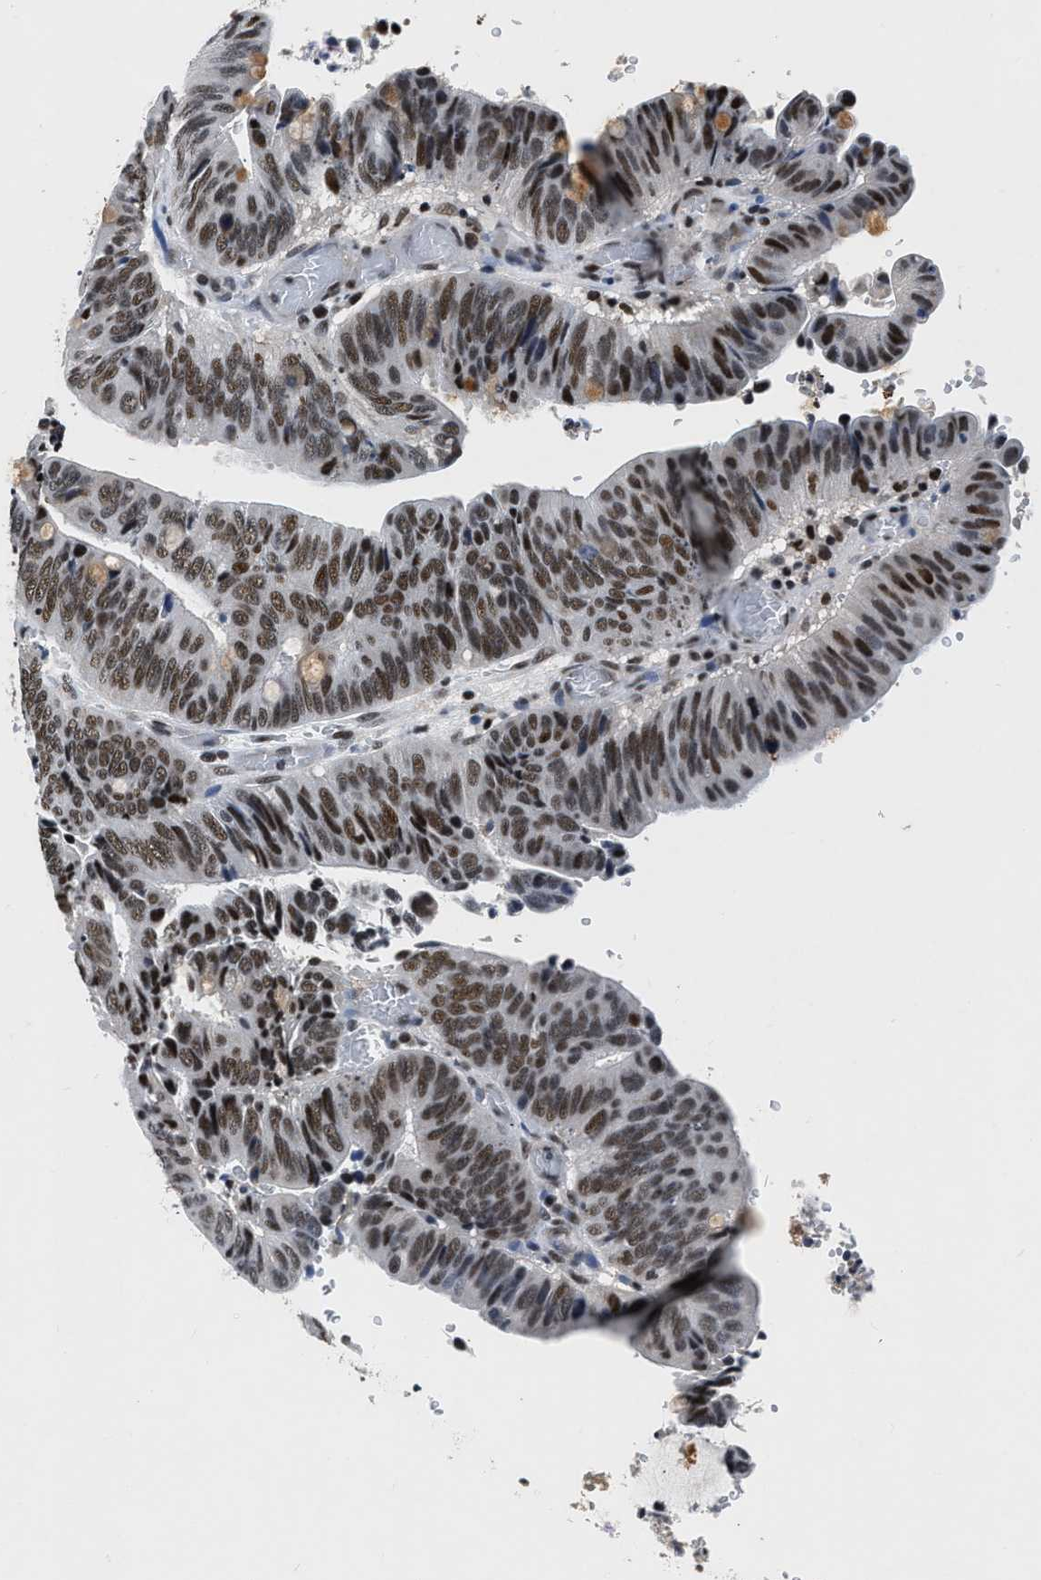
{"staining": {"intensity": "moderate", "quantity": ">75%", "location": "nuclear"}, "tissue": "colorectal cancer", "cell_type": "Tumor cells", "image_type": "cancer", "snomed": [{"axis": "morphology", "description": "Normal tissue, NOS"}, {"axis": "morphology", "description": "Adenocarcinoma, NOS"}, {"axis": "topography", "description": "Rectum"}, {"axis": "topography", "description": "Peripheral nerve tissue"}], "caption": "Colorectal cancer was stained to show a protein in brown. There is medium levels of moderate nuclear staining in about >75% of tumor cells.", "gene": "CCNE1", "patient": {"sex": "male", "age": 92}}